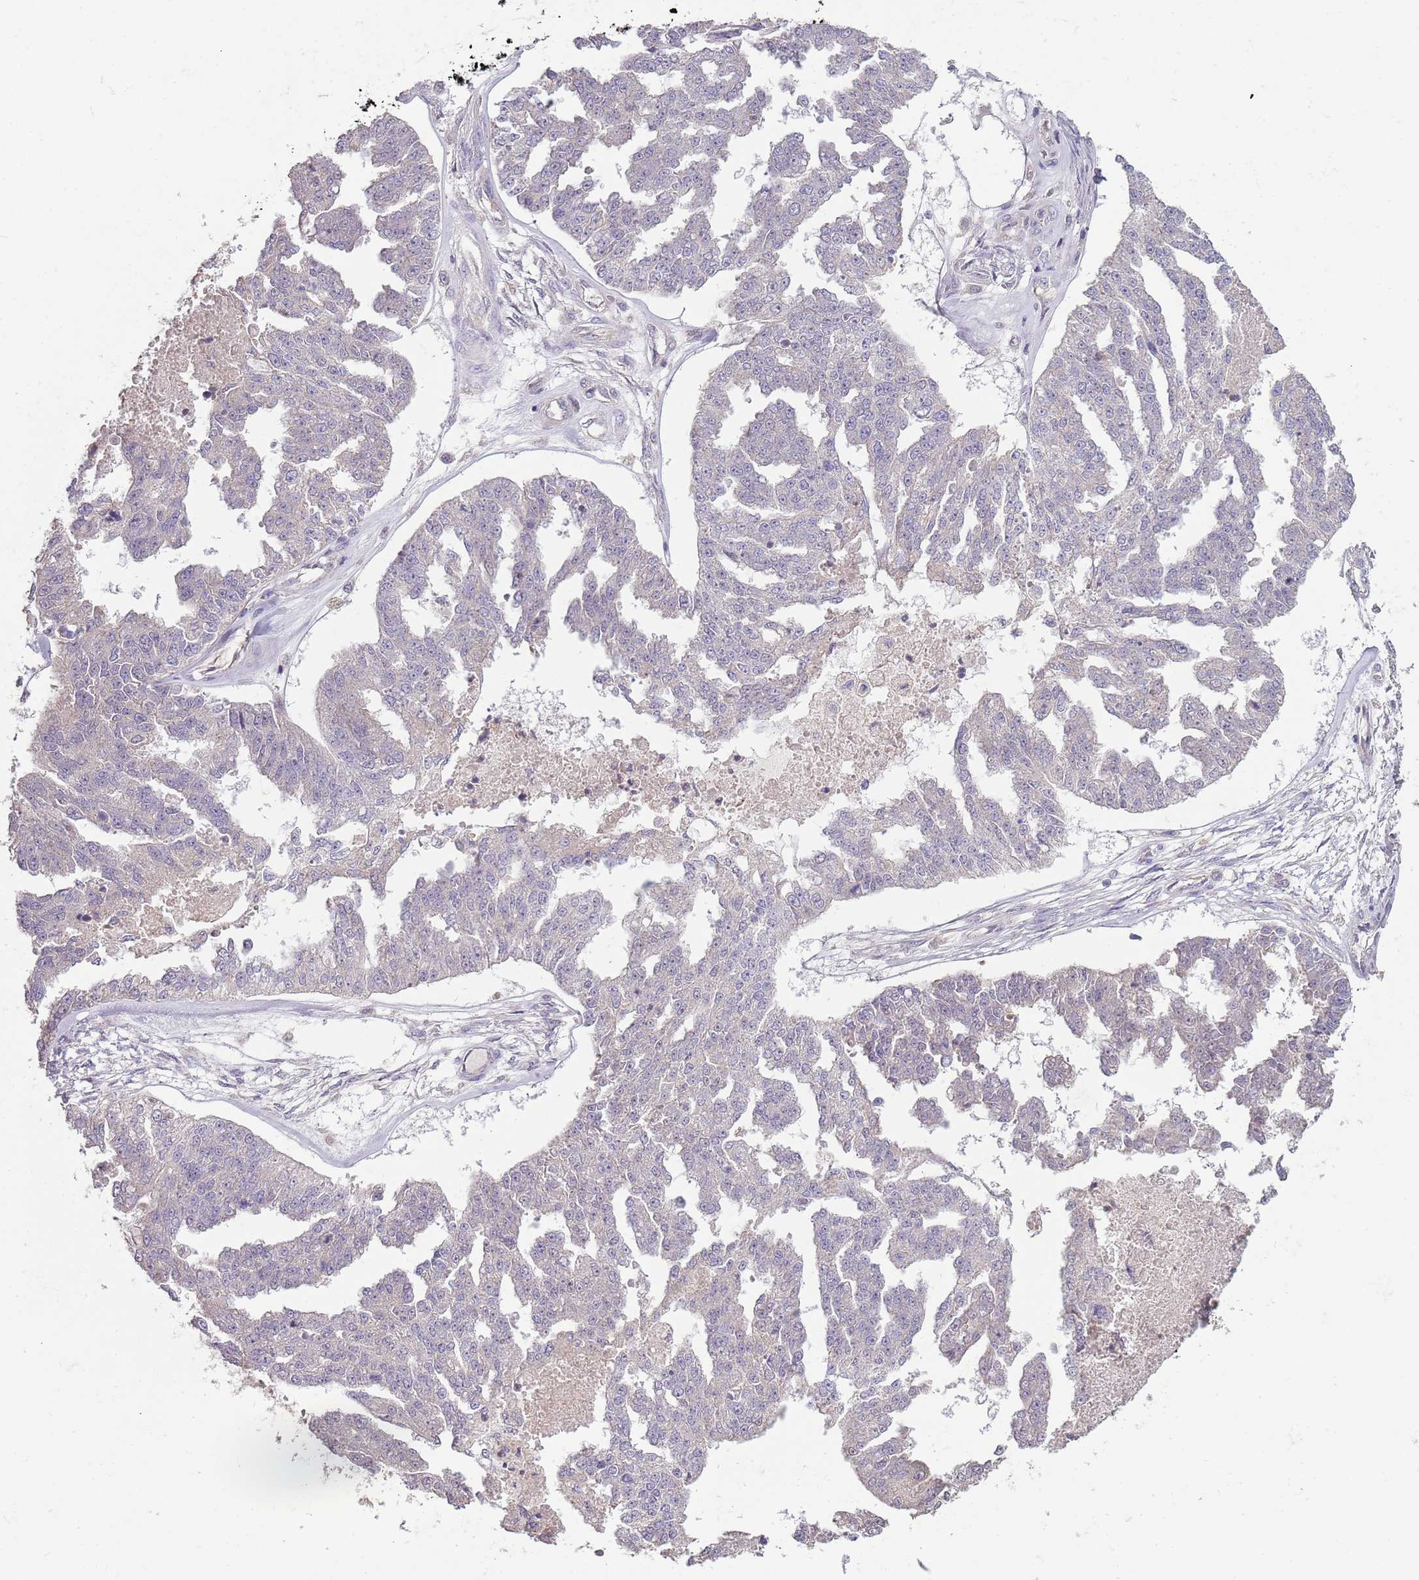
{"staining": {"intensity": "negative", "quantity": "none", "location": "none"}, "tissue": "ovarian cancer", "cell_type": "Tumor cells", "image_type": "cancer", "snomed": [{"axis": "morphology", "description": "Cystadenocarcinoma, serous, NOS"}, {"axis": "topography", "description": "Ovary"}], "caption": "Tumor cells are negative for protein expression in human ovarian serous cystadenocarcinoma.", "gene": "TEKT4", "patient": {"sex": "female", "age": 58}}